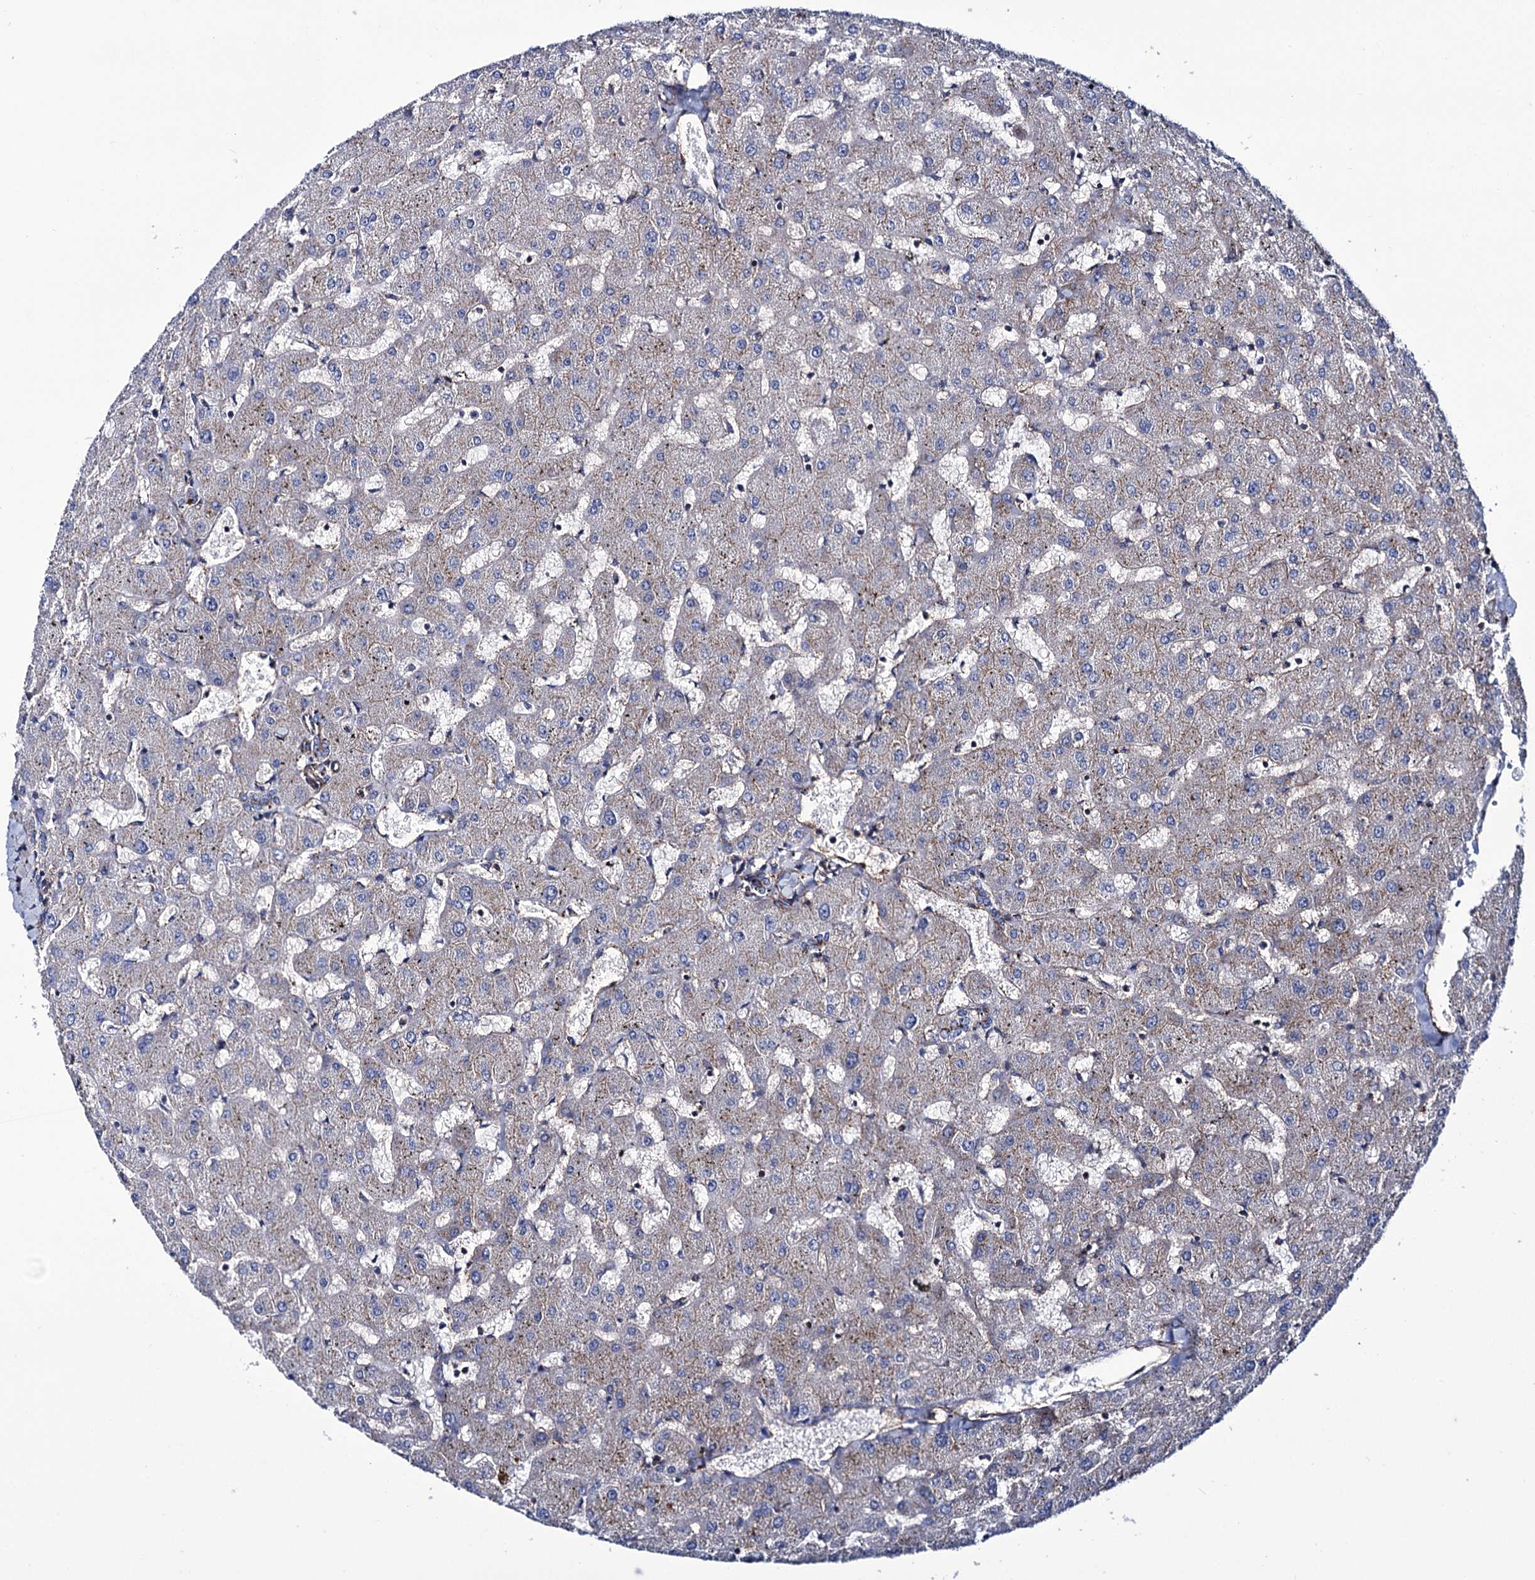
{"staining": {"intensity": "negative", "quantity": "none", "location": "none"}, "tissue": "liver", "cell_type": "Cholangiocytes", "image_type": "normal", "snomed": [{"axis": "morphology", "description": "Normal tissue, NOS"}, {"axis": "topography", "description": "Liver"}], "caption": "Immunohistochemistry (IHC) micrograph of unremarkable liver stained for a protein (brown), which demonstrates no positivity in cholangiocytes.", "gene": "DEF6", "patient": {"sex": "female", "age": 63}}